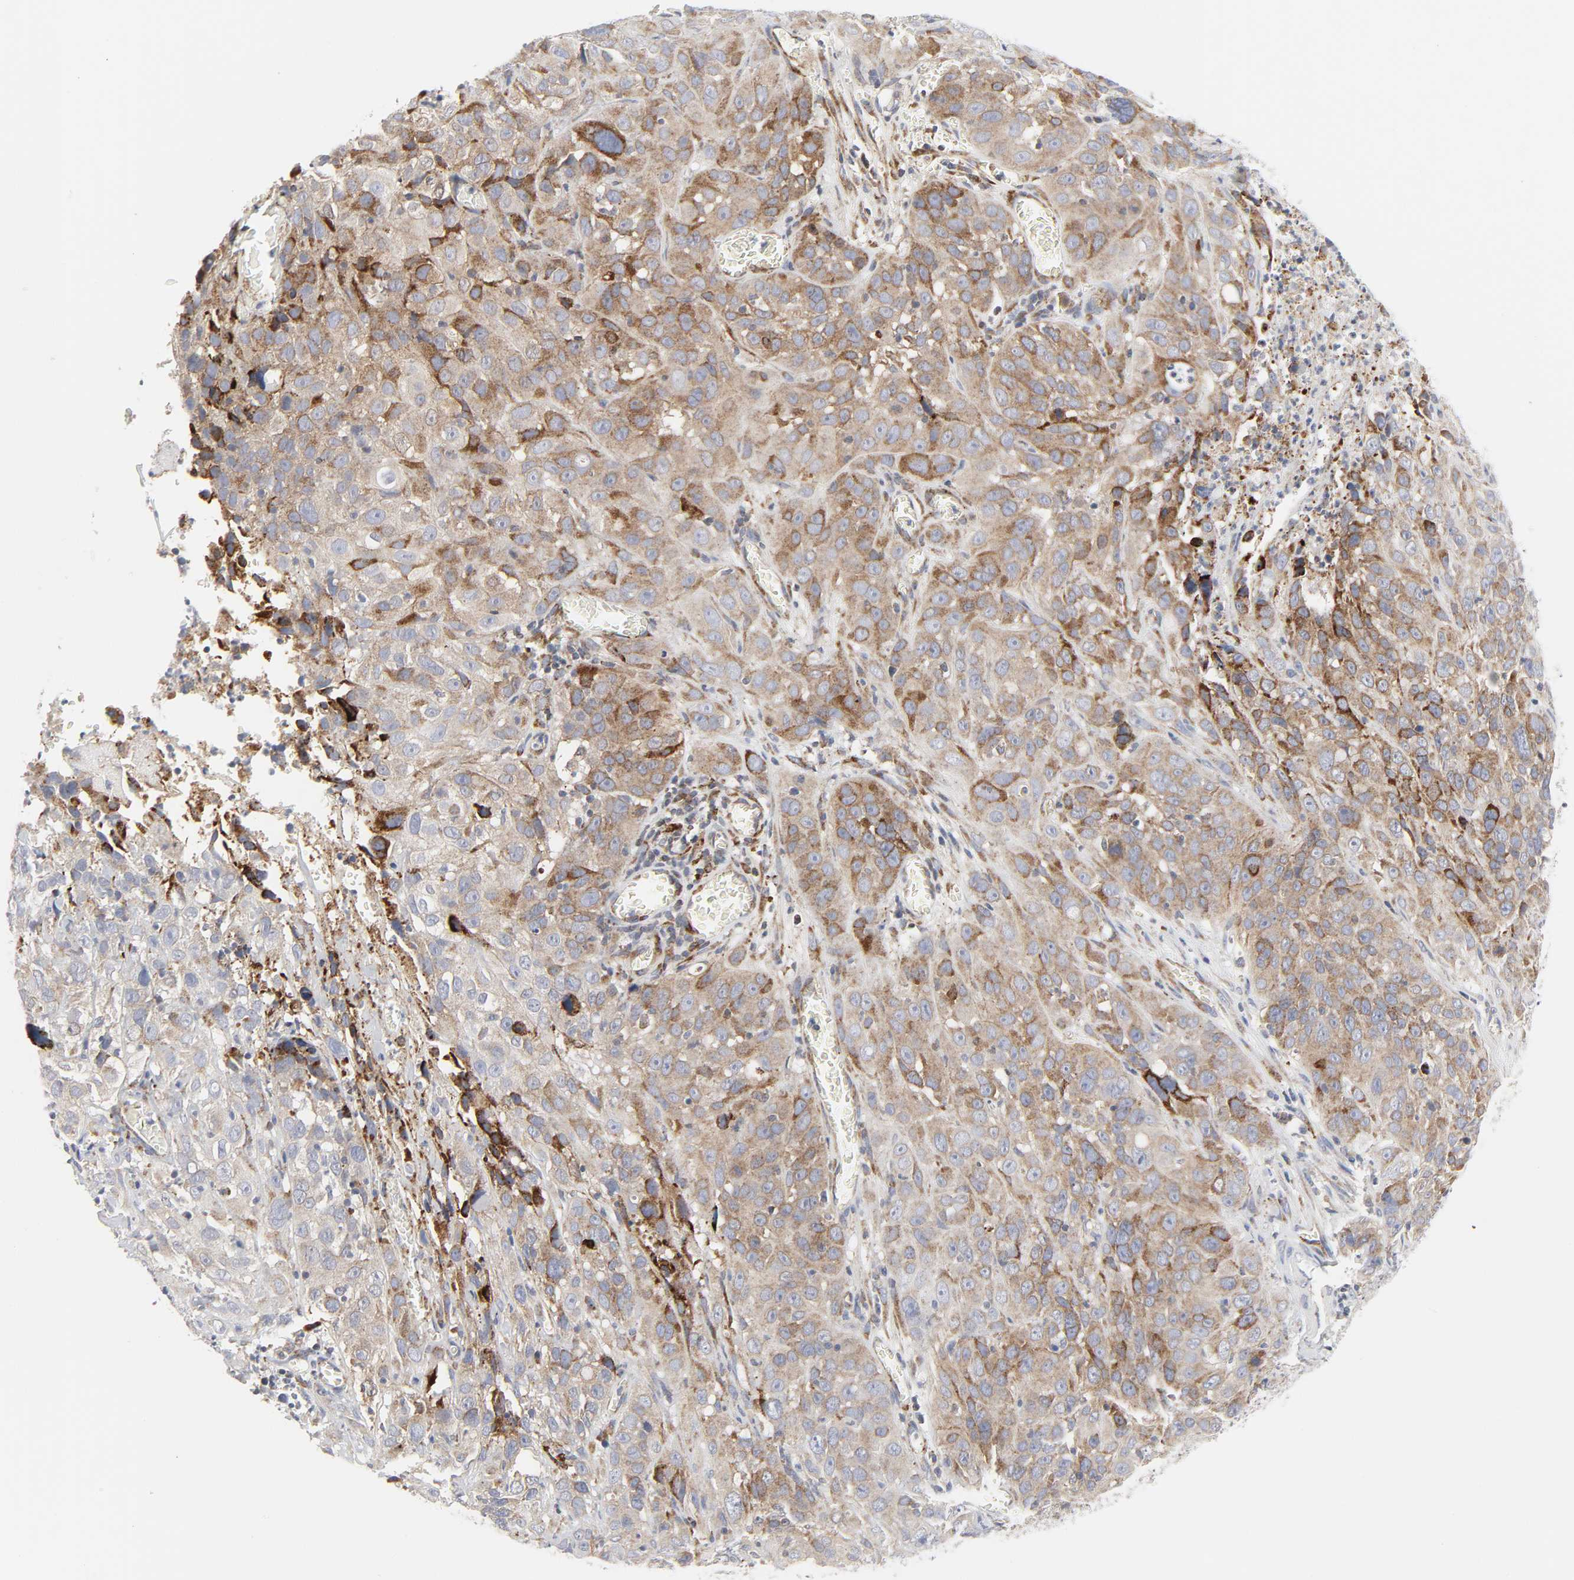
{"staining": {"intensity": "moderate", "quantity": ">75%", "location": "cytoplasmic/membranous"}, "tissue": "cervical cancer", "cell_type": "Tumor cells", "image_type": "cancer", "snomed": [{"axis": "morphology", "description": "Squamous cell carcinoma, NOS"}, {"axis": "topography", "description": "Cervix"}], "caption": "Cervical cancer (squamous cell carcinoma) tissue reveals moderate cytoplasmic/membranous staining in about >75% of tumor cells", "gene": "LRP6", "patient": {"sex": "female", "age": 32}}